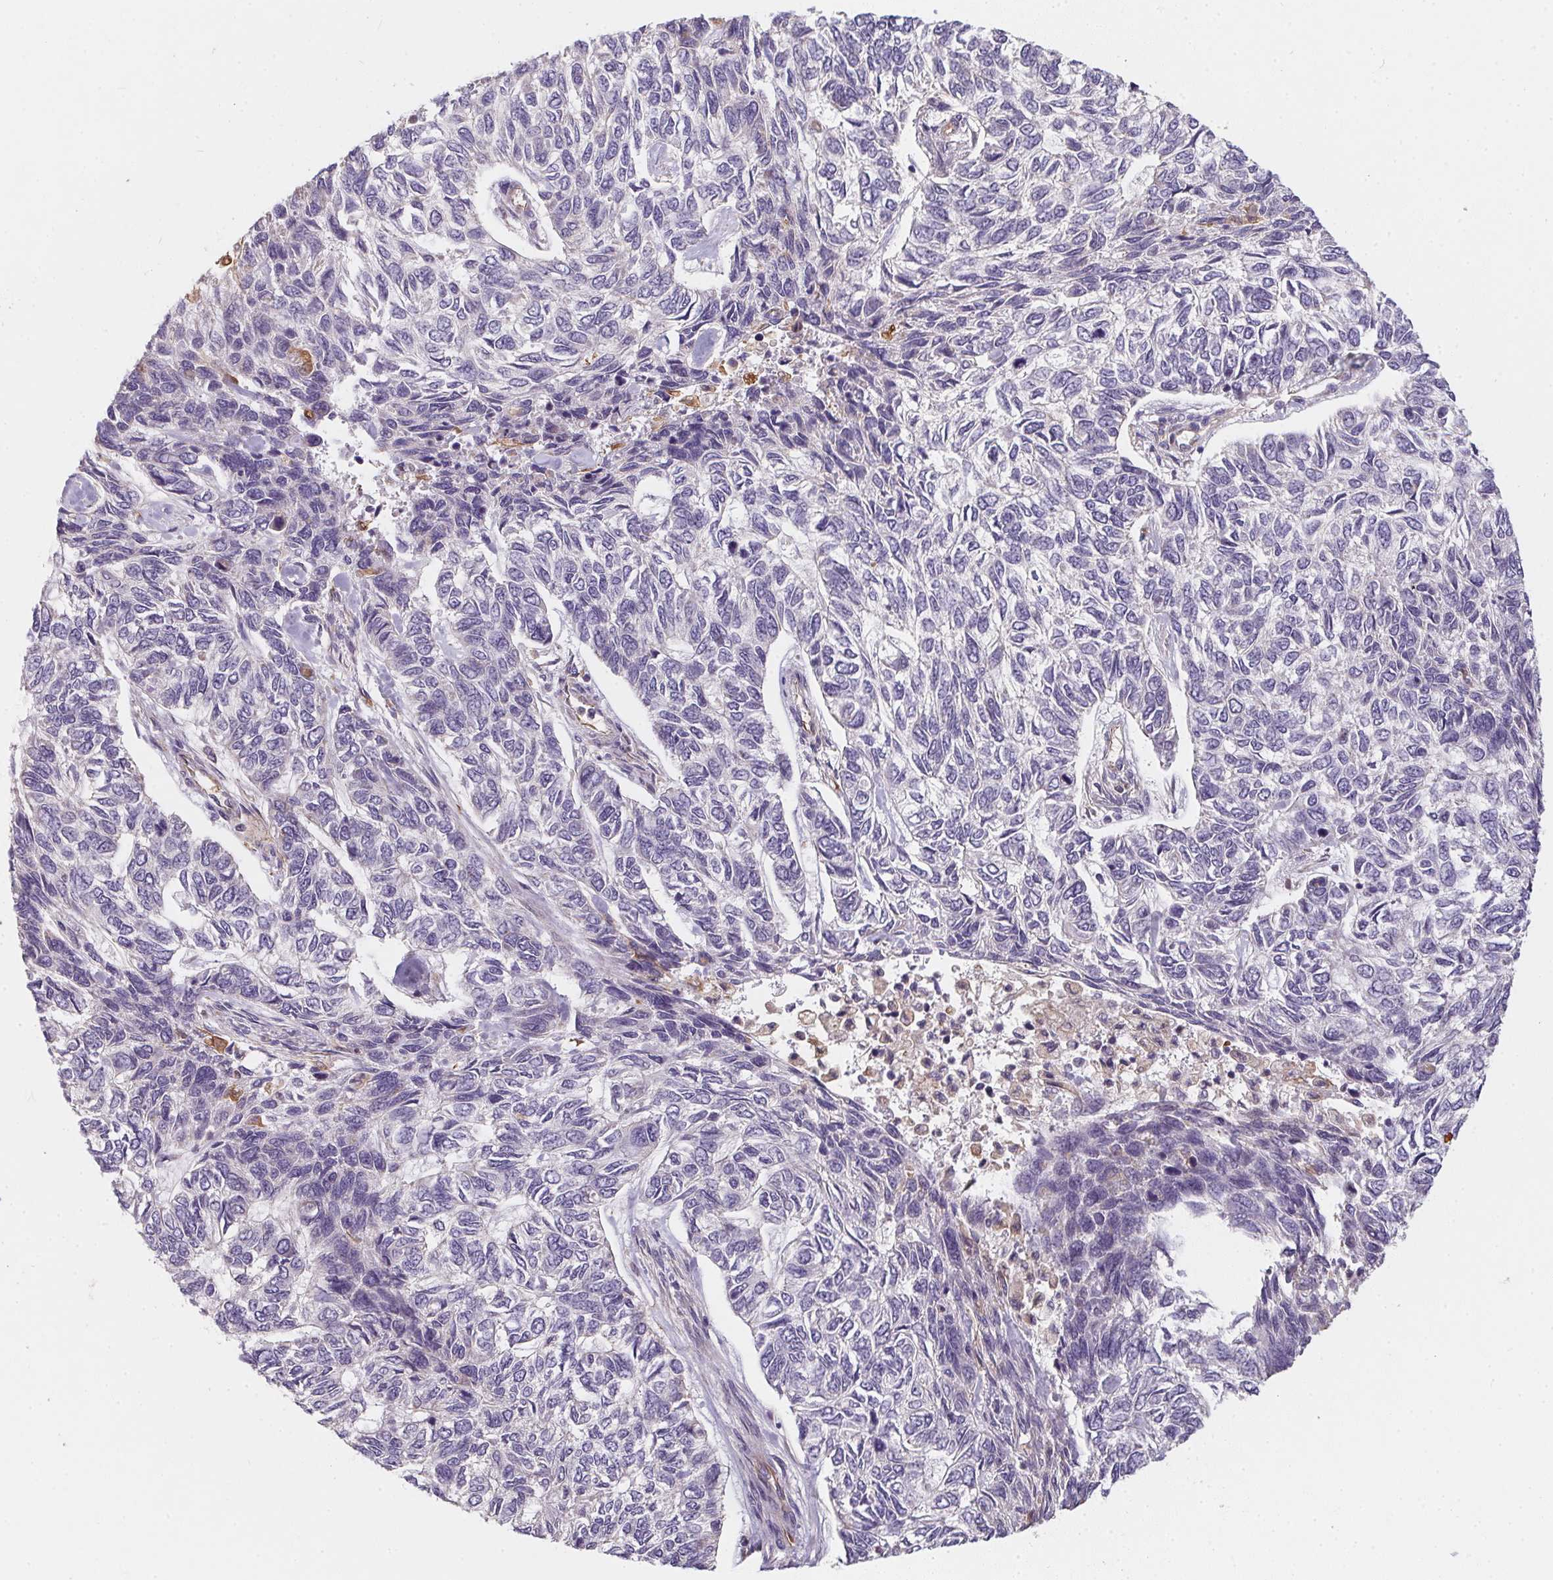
{"staining": {"intensity": "negative", "quantity": "none", "location": "none"}, "tissue": "skin cancer", "cell_type": "Tumor cells", "image_type": "cancer", "snomed": [{"axis": "morphology", "description": "Basal cell carcinoma"}, {"axis": "topography", "description": "Skin"}], "caption": "The photomicrograph shows no significant staining in tumor cells of skin cancer.", "gene": "TBKBP1", "patient": {"sex": "female", "age": 65}}